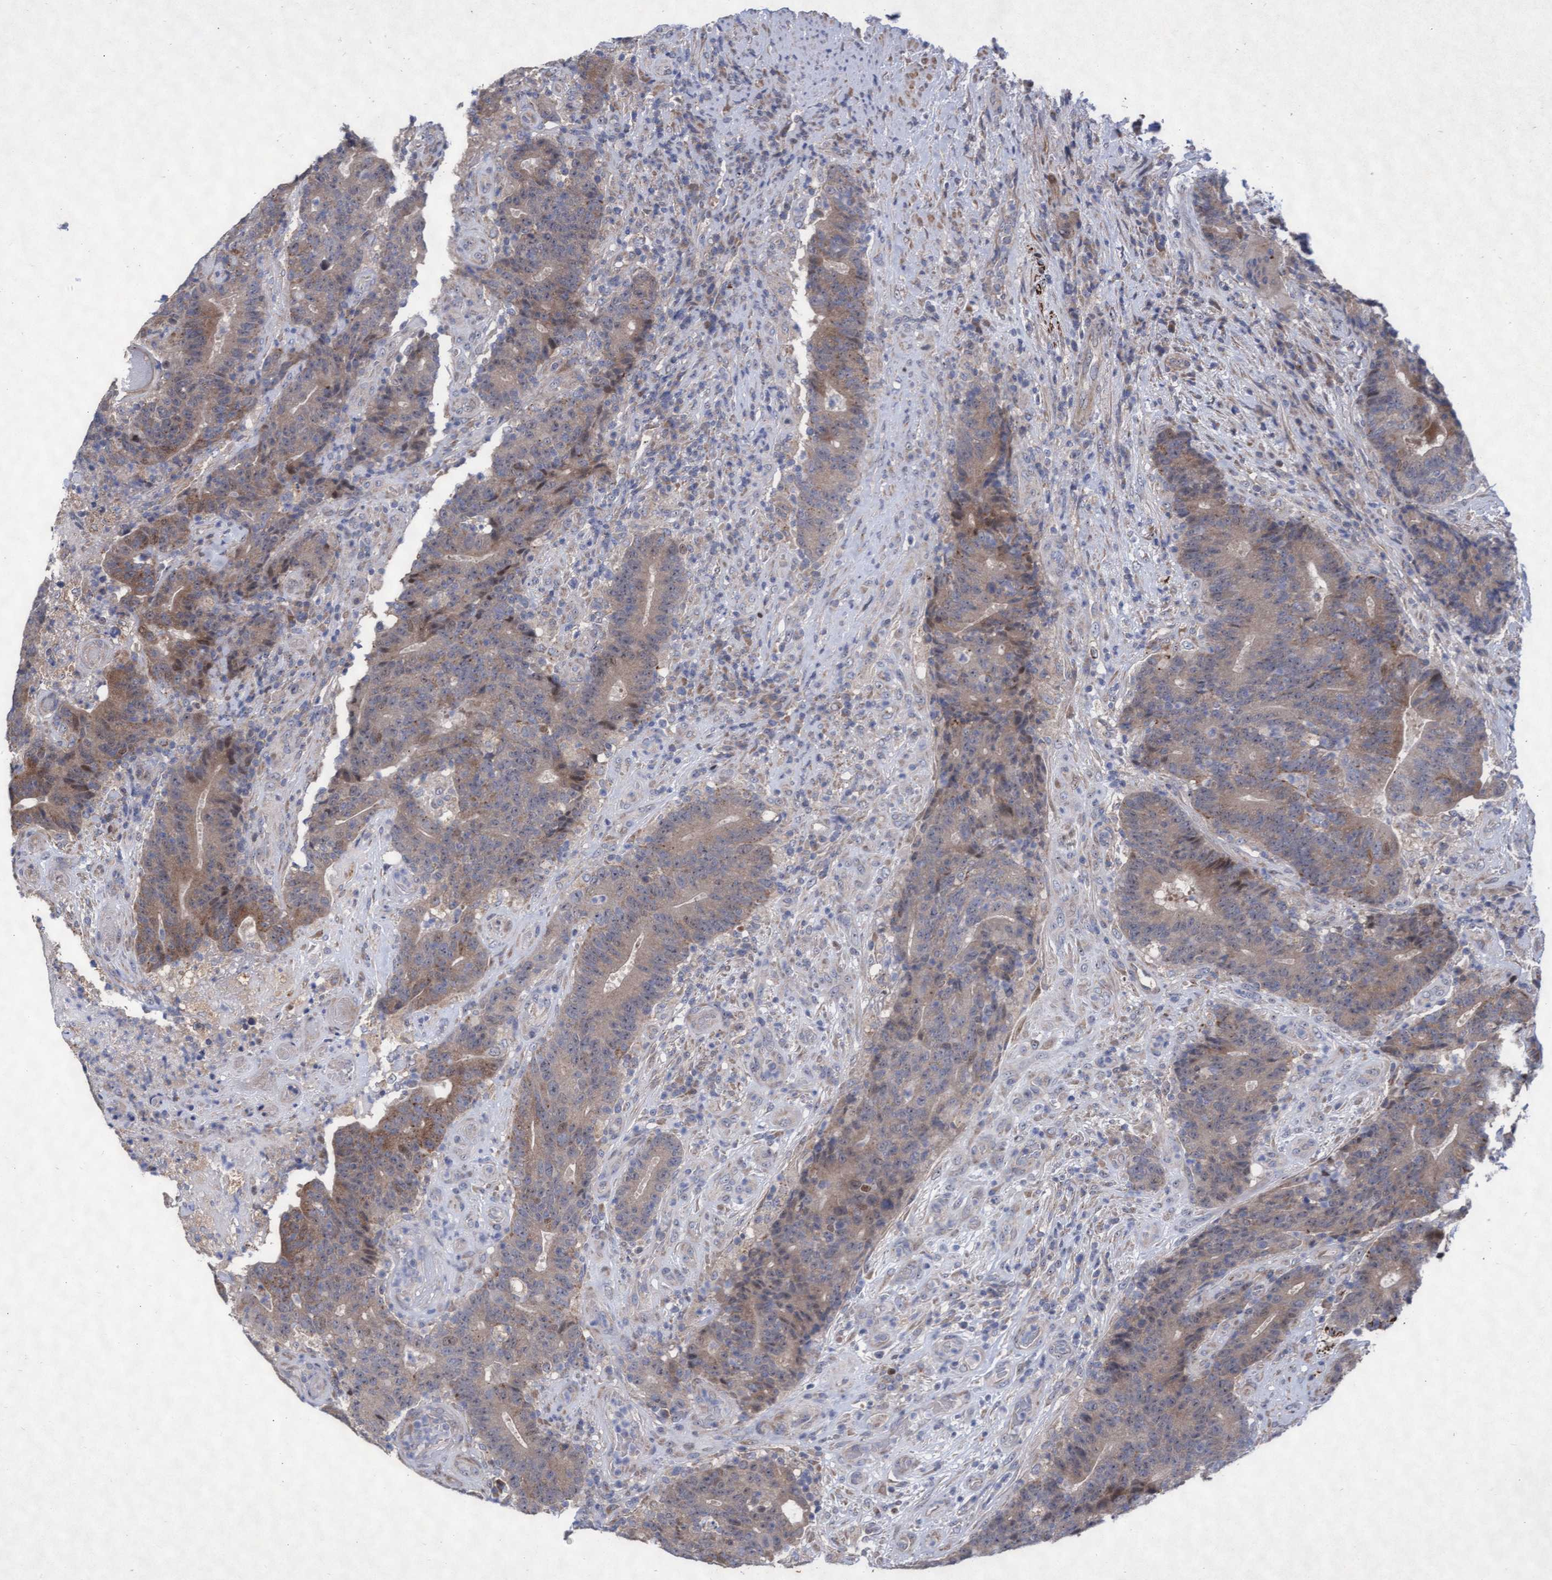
{"staining": {"intensity": "weak", "quantity": ">75%", "location": "cytoplasmic/membranous"}, "tissue": "colorectal cancer", "cell_type": "Tumor cells", "image_type": "cancer", "snomed": [{"axis": "morphology", "description": "Normal tissue, NOS"}, {"axis": "morphology", "description": "Adenocarcinoma, NOS"}, {"axis": "topography", "description": "Colon"}], "caption": "This histopathology image displays IHC staining of colorectal cancer, with low weak cytoplasmic/membranous positivity in about >75% of tumor cells.", "gene": "ABCF2", "patient": {"sex": "female", "age": 75}}